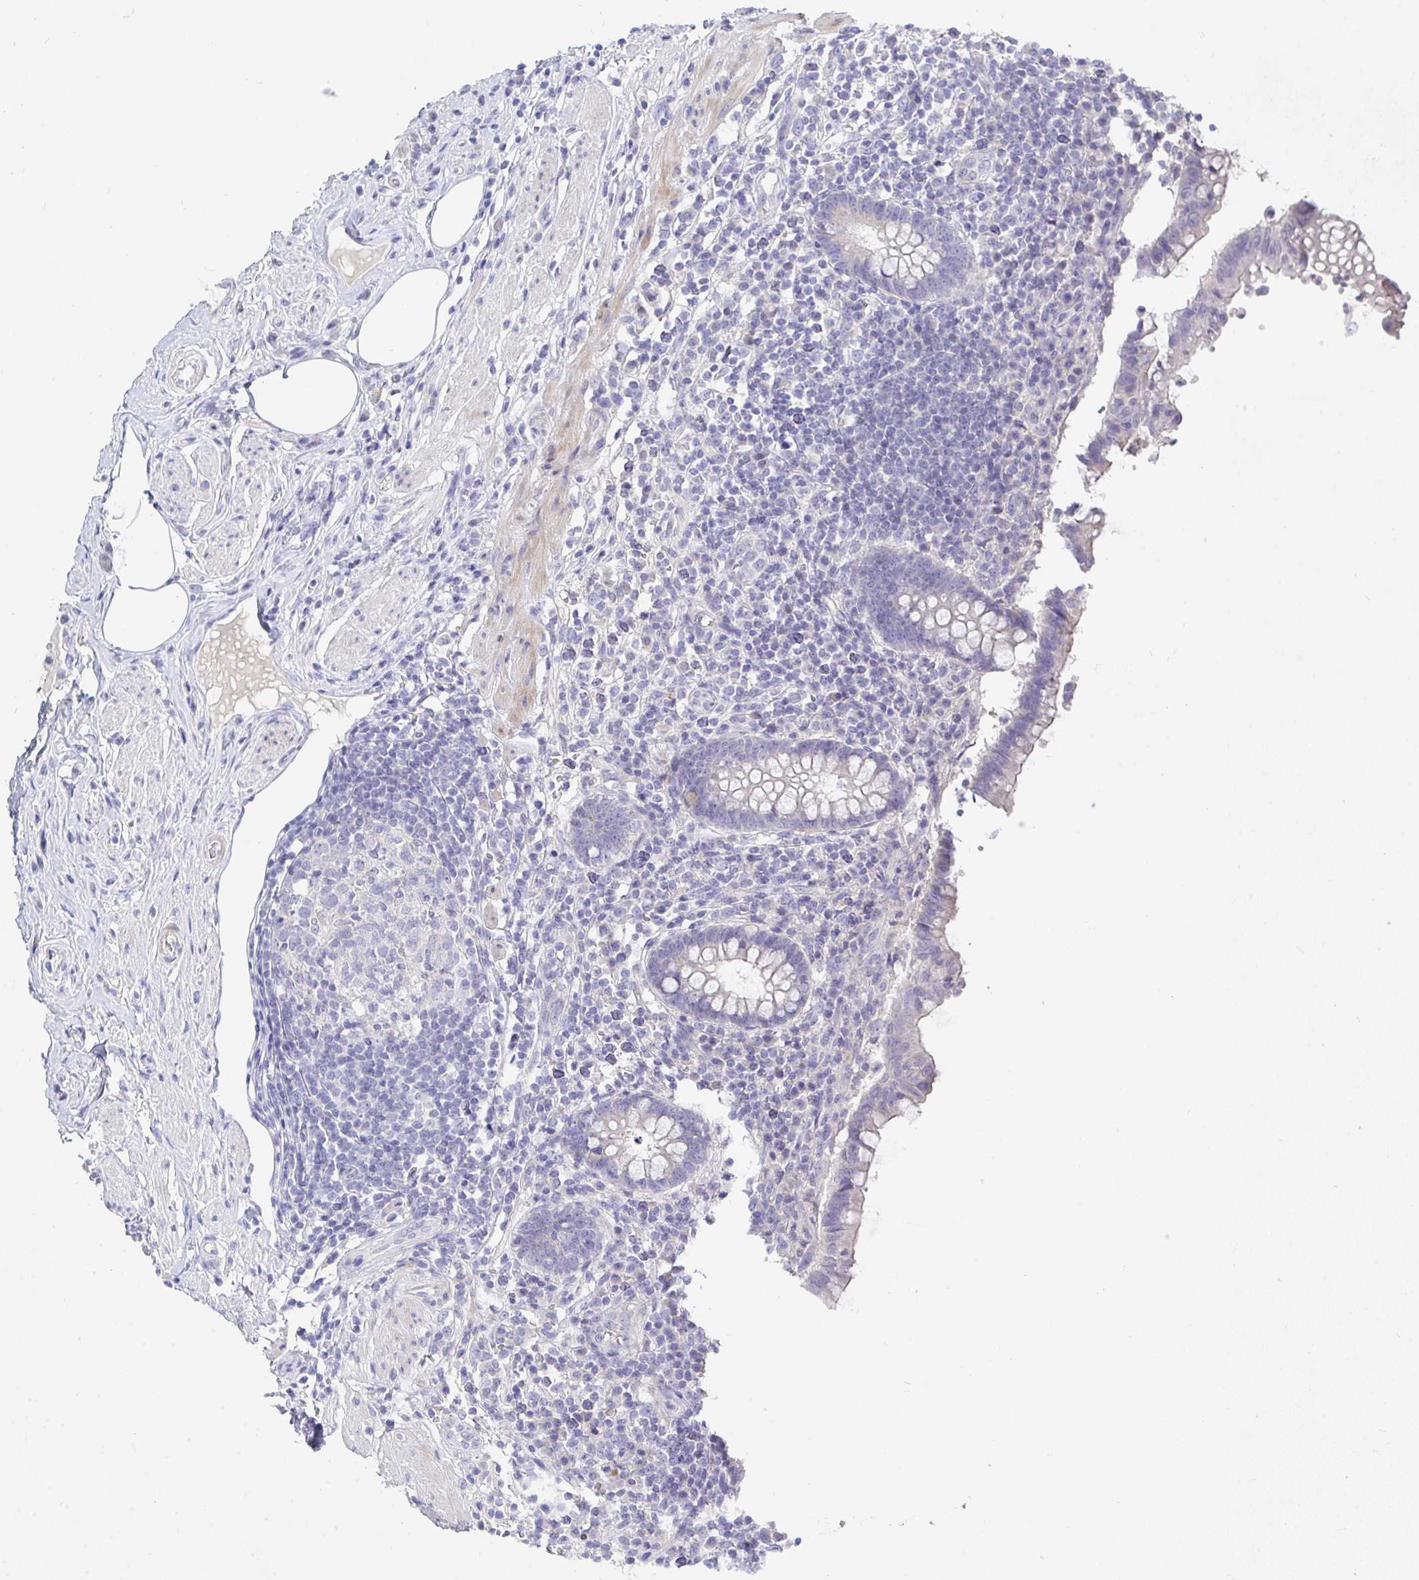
{"staining": {"intensity": "moderate", "quantity": "<25%", "location": "cytoplasmic/membranous"}, "tissue": "appendix", "cell_type": "Glandular cells", "image_type": "normal", "snomed": [{"axis": "morphology", "description": "Normal tissue, NOS"}, {"axis": "topography", "description": "Appendix"}], "caption": "An image of human appendix stained for a protein displays moderate cytoplasmic/membranous brown staining in glandular cells. Immunohistochemistry (ihc) stains the protein of interest in brown and the nuclei are stained blue.", "gene": "ZNF561", "patient": {"sex": "female", "age": 56}}